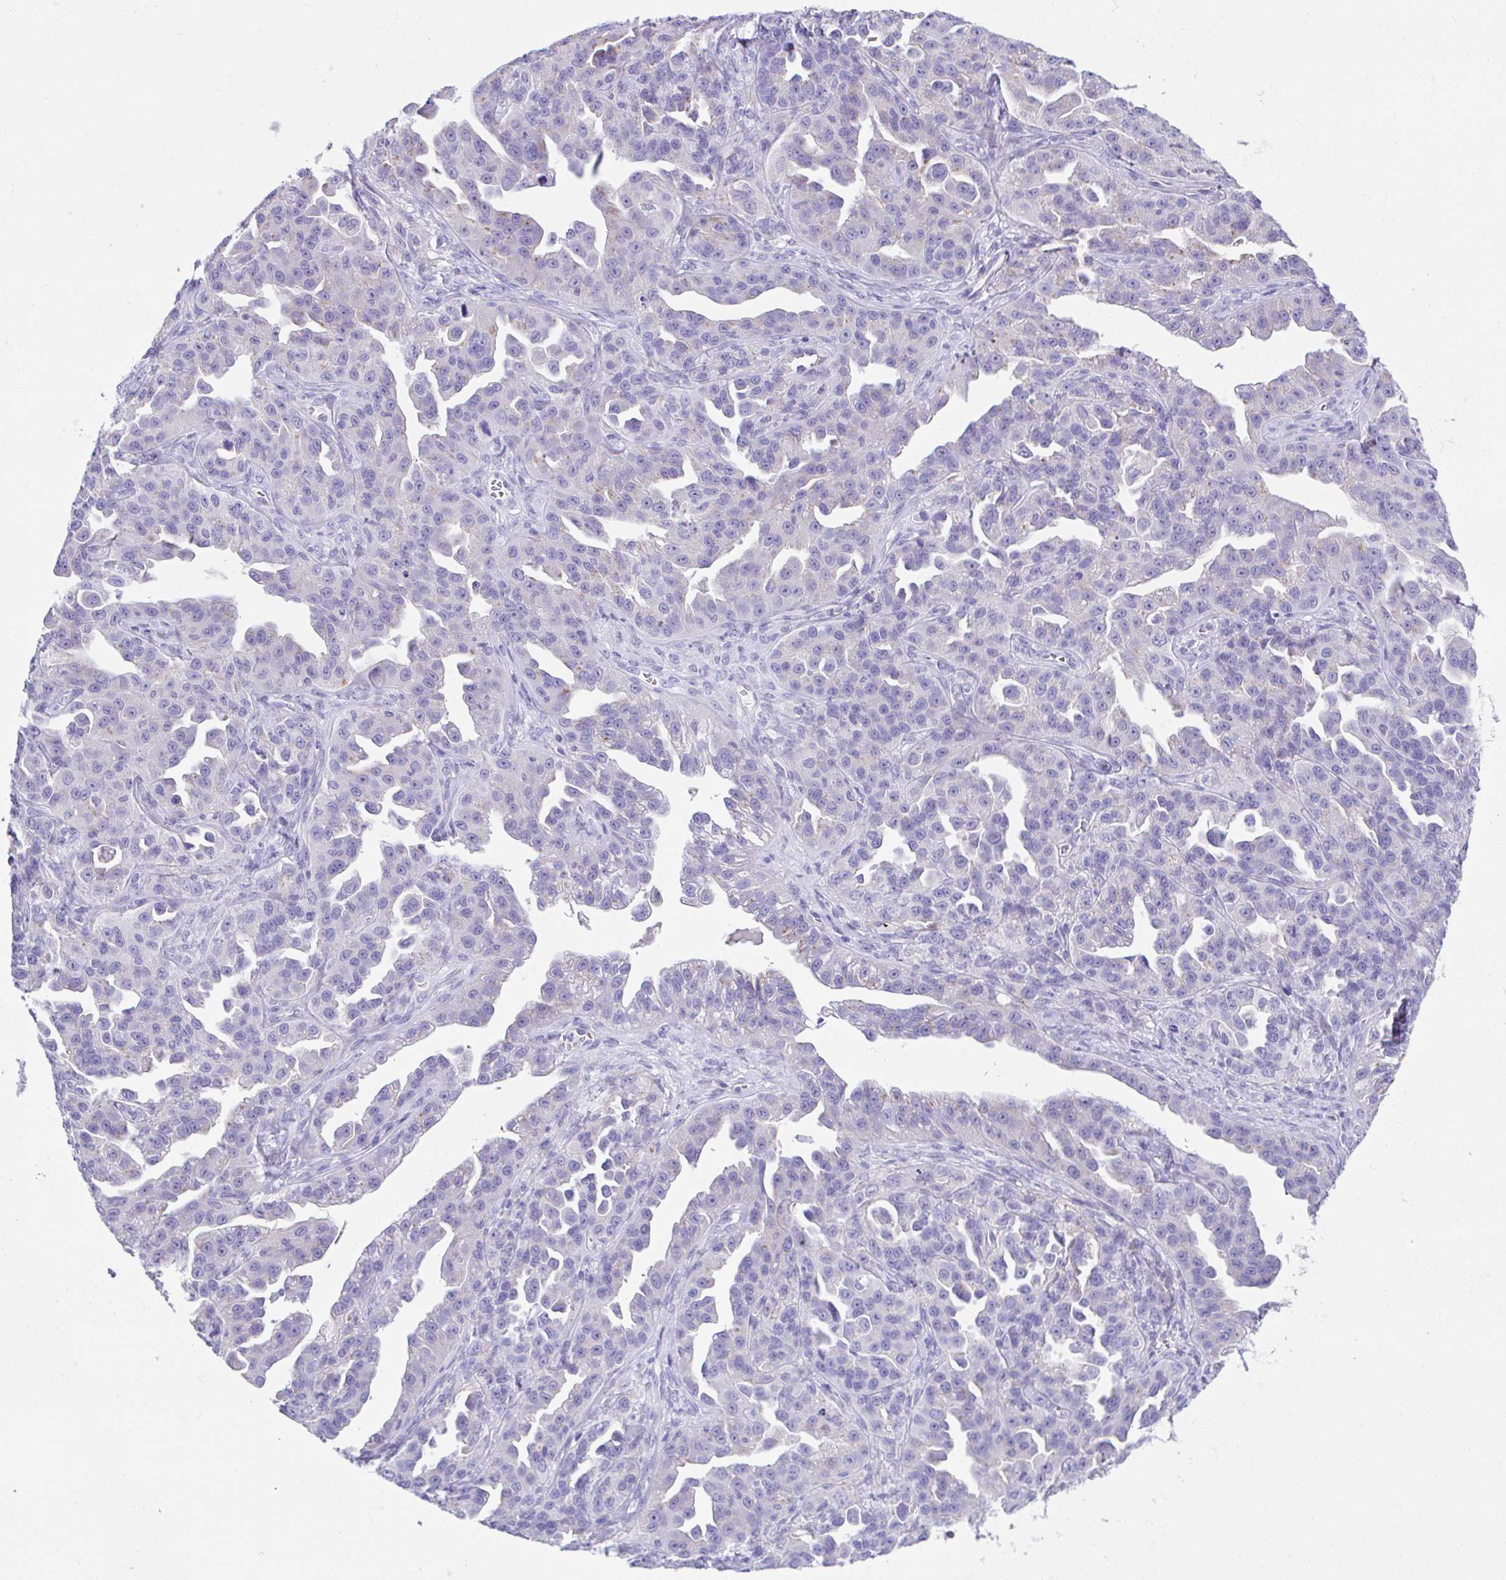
{"staining": {"intensity": "moderate", "quantity": "<25%", "location": "cytoplasmic/membranous"}, "tissue": "ovarian cancer", "cell_type": "Tumor cells", "image_type": "cancer", "snomed": [{"axis": "morphology", "description": "Cystadenocarcinoma, serous, NOS"}, {"axis": "topography", "description": "Ovary"}], "caption": "Immunohistochemical staining of human ovarian cancer exhibits moderate cytoplasmic/membranous protein positivity in about <25% of tumor cells.", "gene": "SLC16A6", "patient": {"sex": "female", "age": 75}}